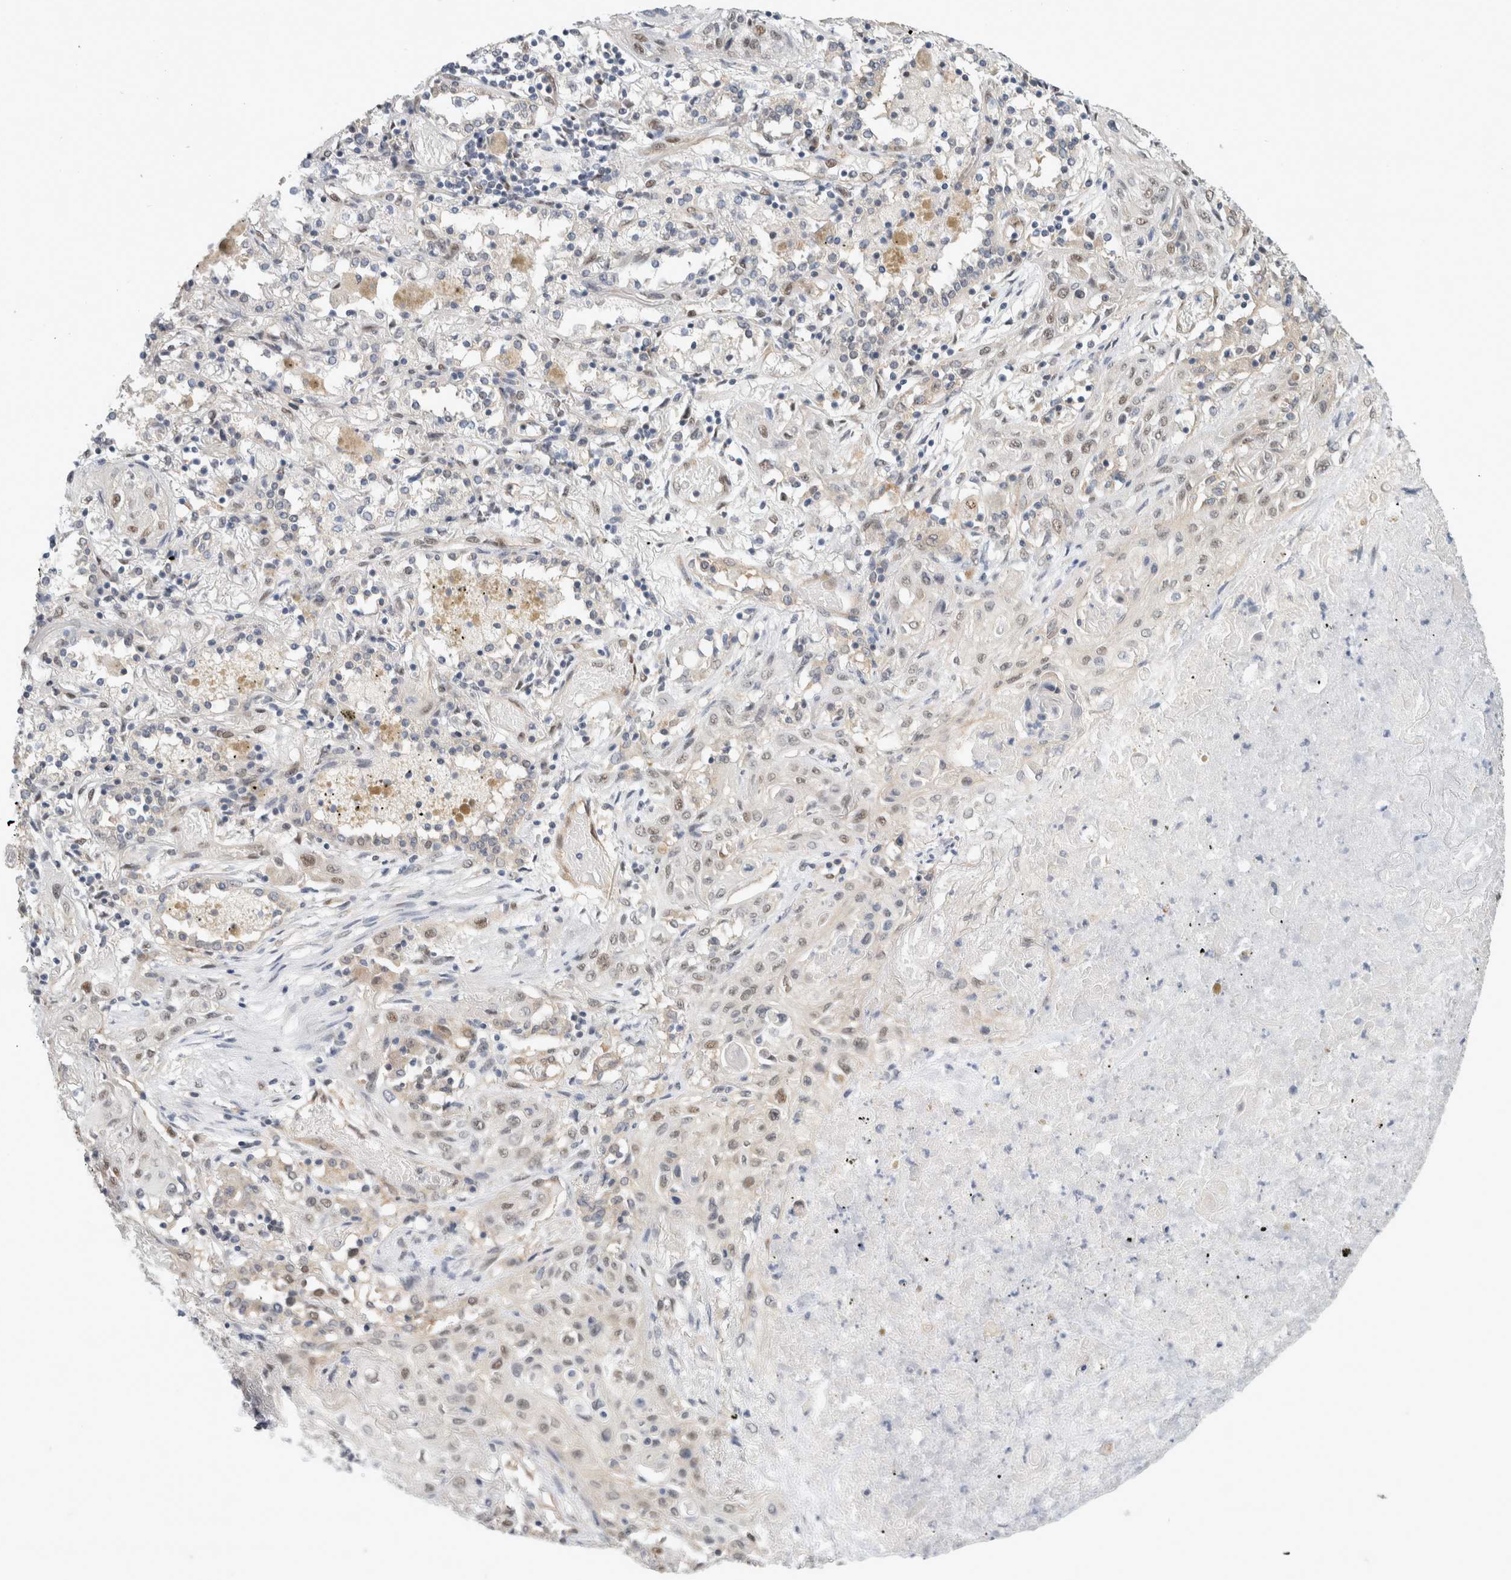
{"staining": {"intensity": "weak", "quantity": "<25%", "location": "nuclear"}, "tissue": "lung cancer", "cell_type": "Tumor cells", "image_type": "cancer", "snomed": [{"axis": "morphology", "description": "Squamous cell carcinoma, NOS"}, {"axis": "topography", "description": "Lung"}], "caption": "Human lung squamous cell carcinoma stained for a protein using IHC displays no expression in tumor cells.", "gene": "EIF4G3", "patient": {"sex": "female", "age": 47}}